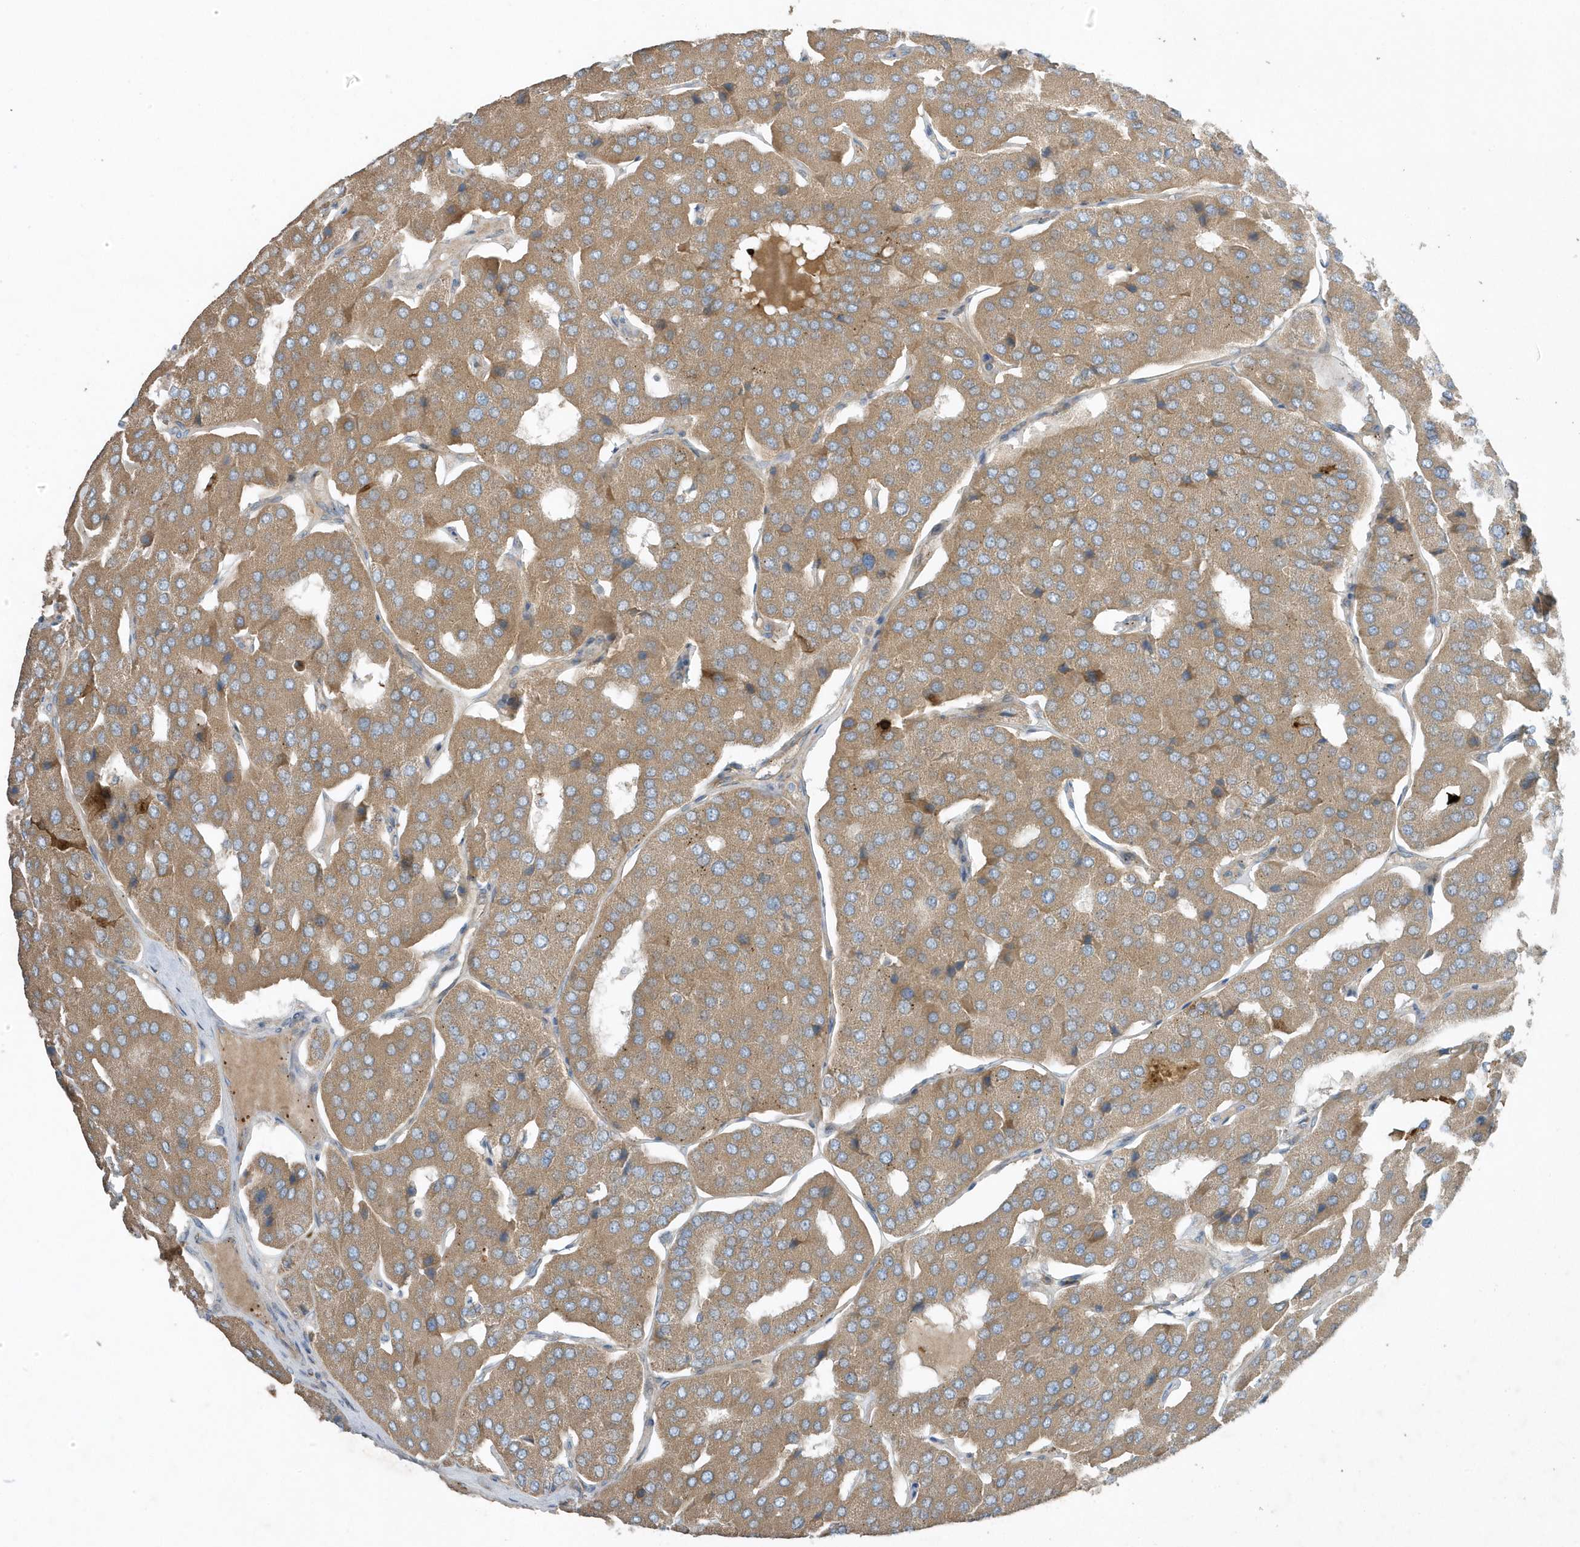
{"staining": {"intensity": "moderate", "quantity": ">75%", "location": "cytoplasmic/membranous"}, "tissue": "parathyroid gland", "cell_type": "Glandular cells", "image_type": "normal", "snomed": [{"axis": "morphology", "description": "Normal tissue, NOS"}, {"axis": "morphology", "description": "Adenoma, NOS"}, {"axis": "topography", "description": "Parathyroid gland"}], "caption": "Immunohistochemical staining of unremarkable human parathyroid gland exhibits medium levels of moderate cytoplasmic/membranous staining in approximately >75% of glandular cells. (IHC, brightfield microscopy, high magnification).", "gene": "SLC38A2", "patient": {"sex": "female", "age": 86}}